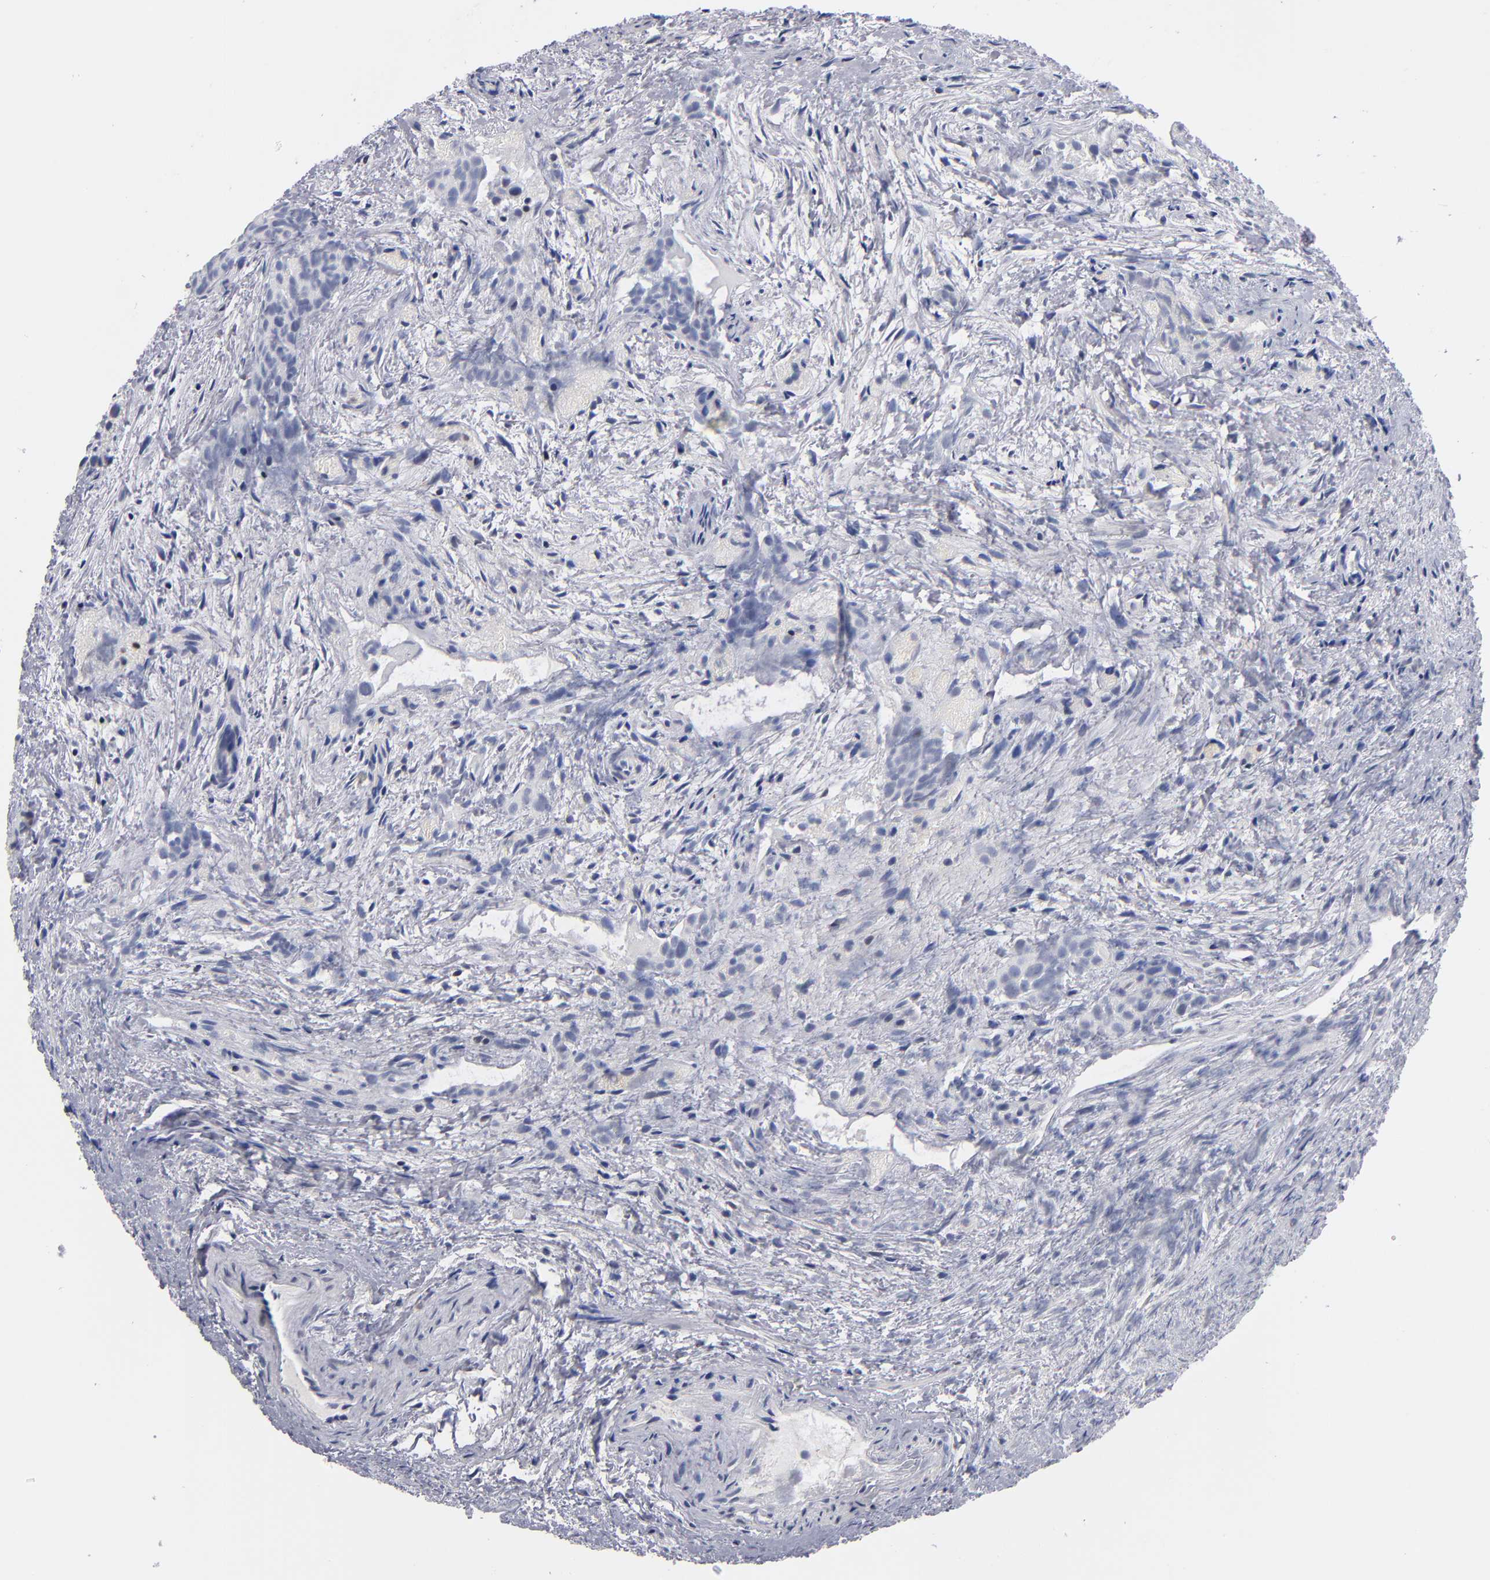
{"staining": {"intensity": "negative", "quantity": "none", "location": "none"}, "tissue": "urothelial cancer", "cell_type": "Tumor cells", "image_type": "cancer", "snomed": [{"axis": "morphology", "description": "Urothelial carcinoma, High grade"}, {"axis": "topography", "description": "Urinary bladder"}], "caption": "Human urothelial carcinoma (high-grade) stained for a protein using IHC reveals no expression in tumor cells.", "gene": "ODF2", "patient": {"sex": "female", "age": 78}}